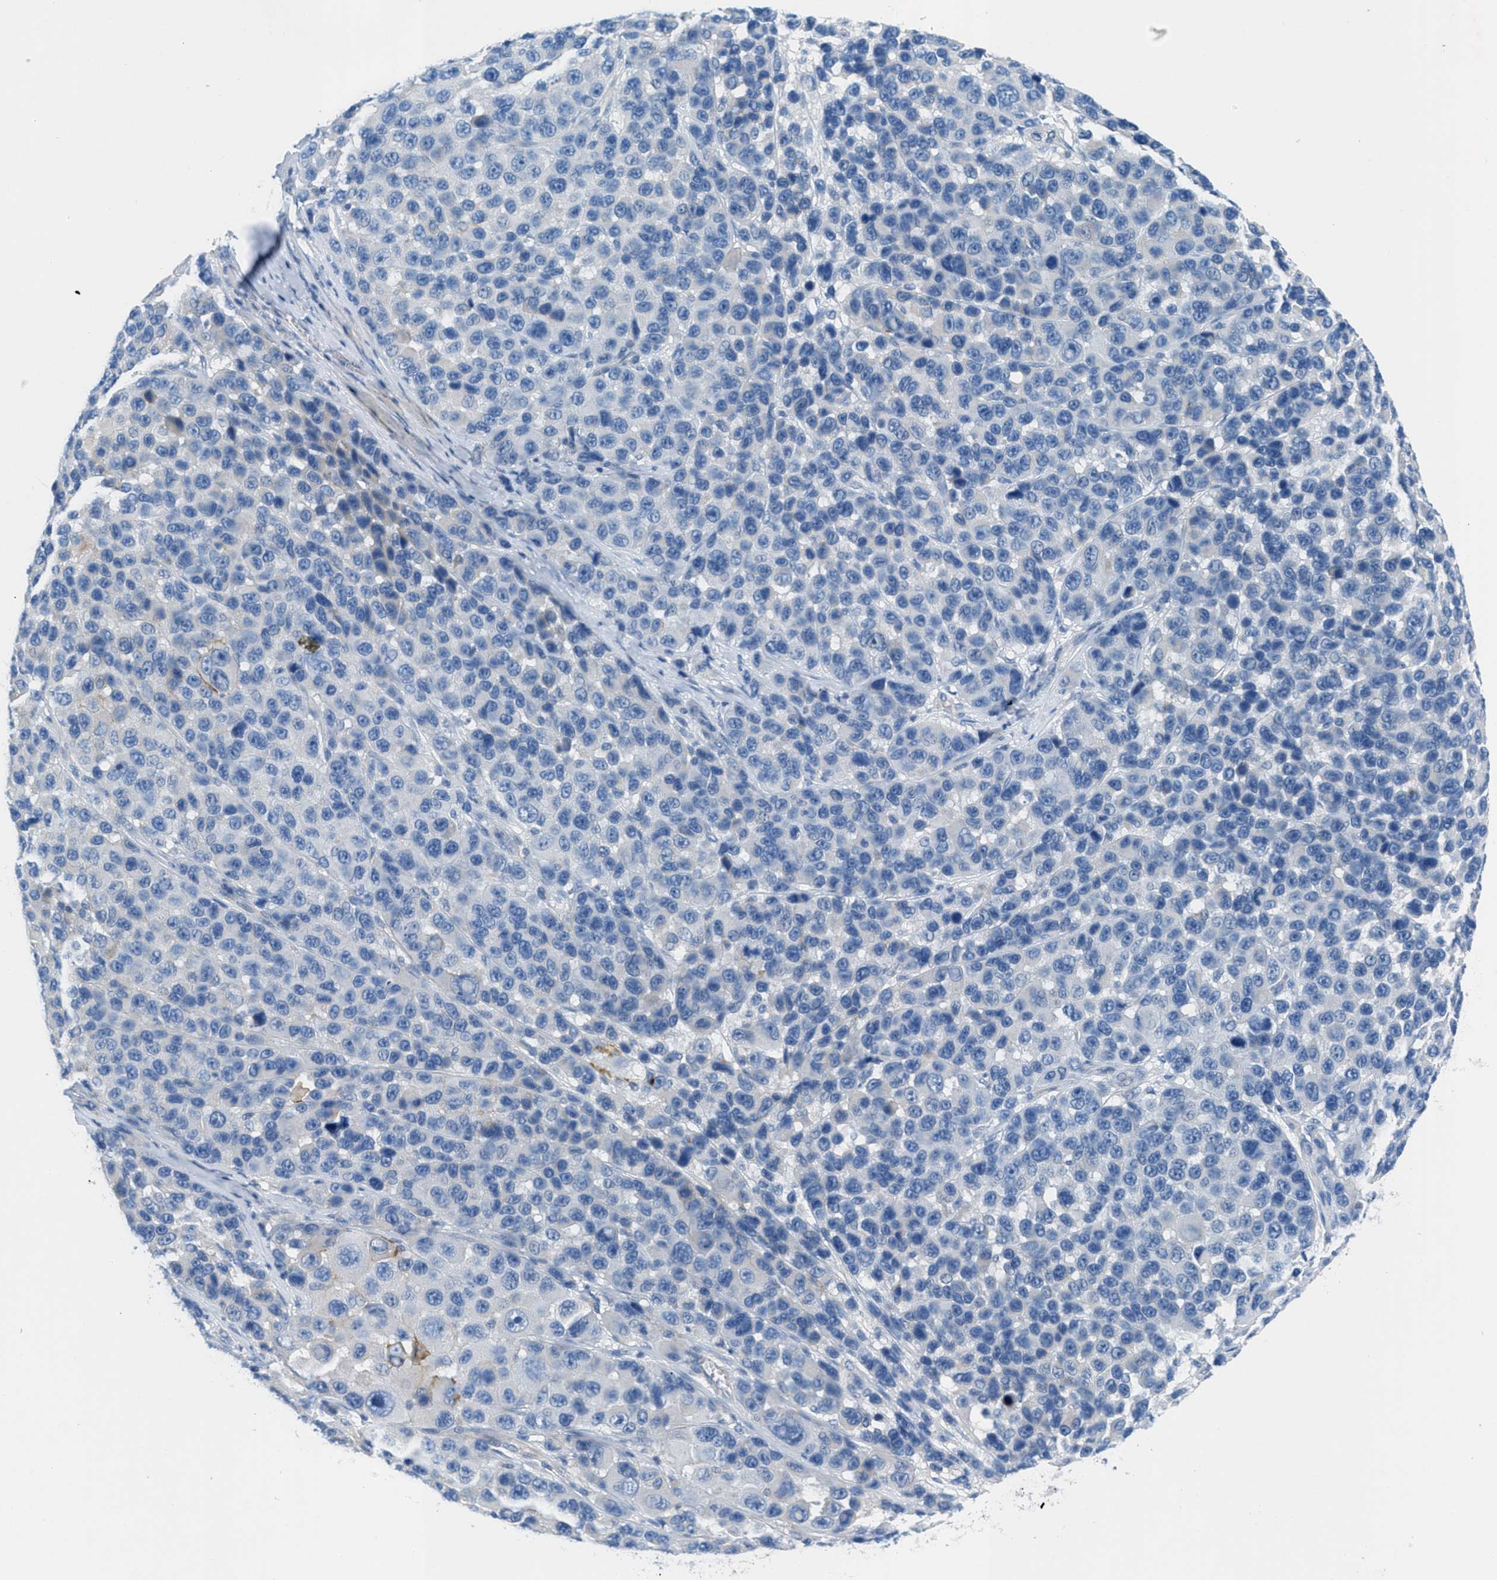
{"staining": {"intensity": "negative", "quantity": "none", "location": "none"}, "tissue": "melanoma", "cell_type": "Tumor cells", "image_type": "cancer", "snomed": [{"axis": "morphology", "description": "Malignant melanoma, NOS"}, {"axis": "topography", "description": "Skin"}], "caption": "IHC of melanoma reveals no staining in tumor cells. (DAB IHC, high magnification).", "gene": "GALNT17", "patient": {"sex": "male", "age": 53}}